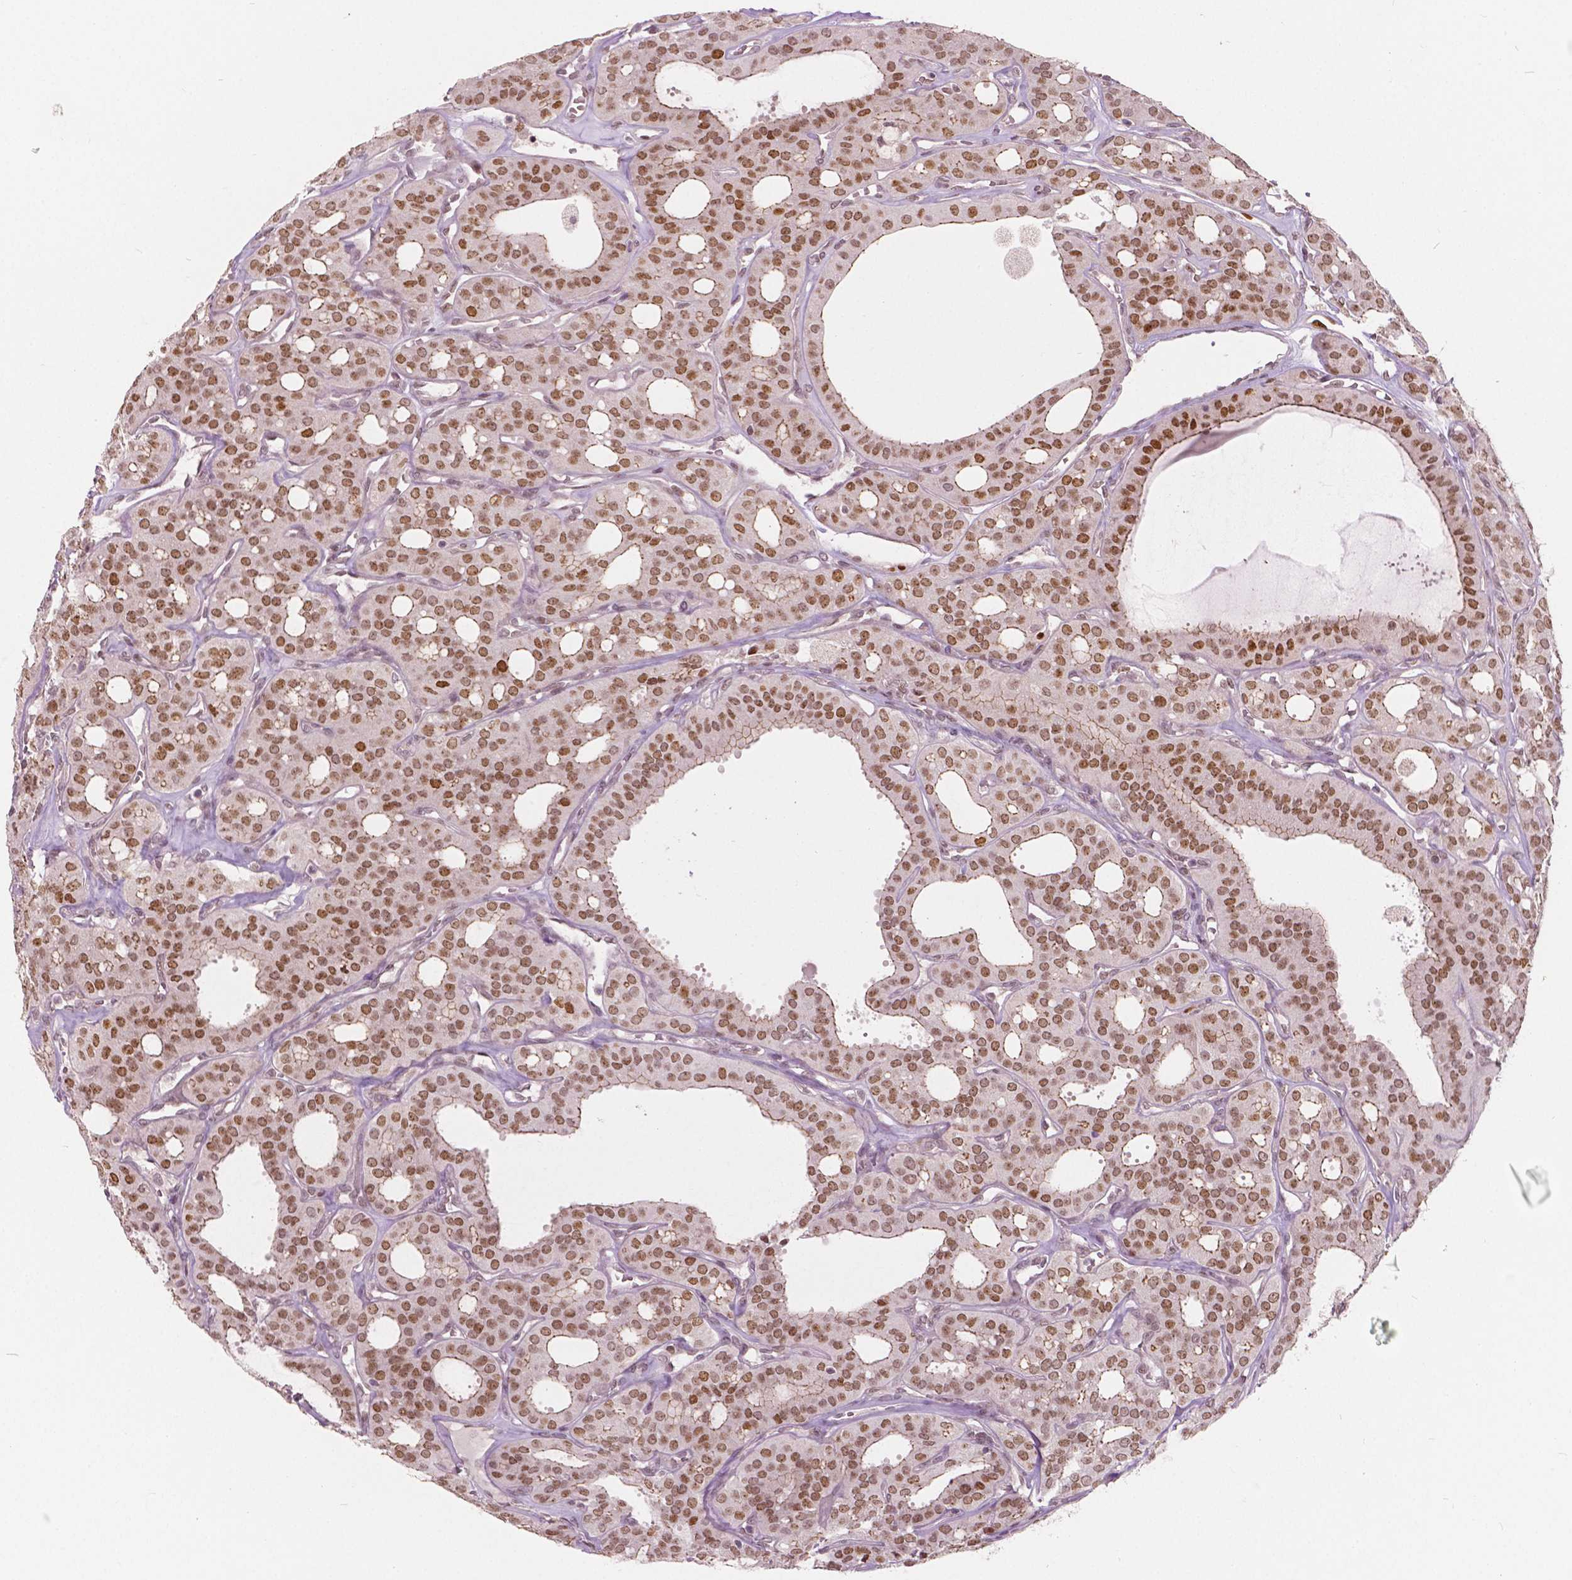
{"staining": {"intensity": "moderate", "quantity": ">75%", "location": "cytoplasmic/membranous,nuclear"}, "tissue": "thyroid cancer", "cell_type": "Tumor cells", "image_type": "cancer", "snomed": [{"axis": "morphology", "description": "Follicular adenoma carcinoma, NOS"}, {"axis": "topography", "description": "Thyroid gland"}], "caption": "Brown immunohistochemical staining in human thyroid cancer (follicular adenoma carcinoma) reveals moderate cytoplasmic/membranous and nuclear staining in approximately >75% of tumor cells.", "gene": "NSD2", "patient": {"sex": "male", "age": 75}}